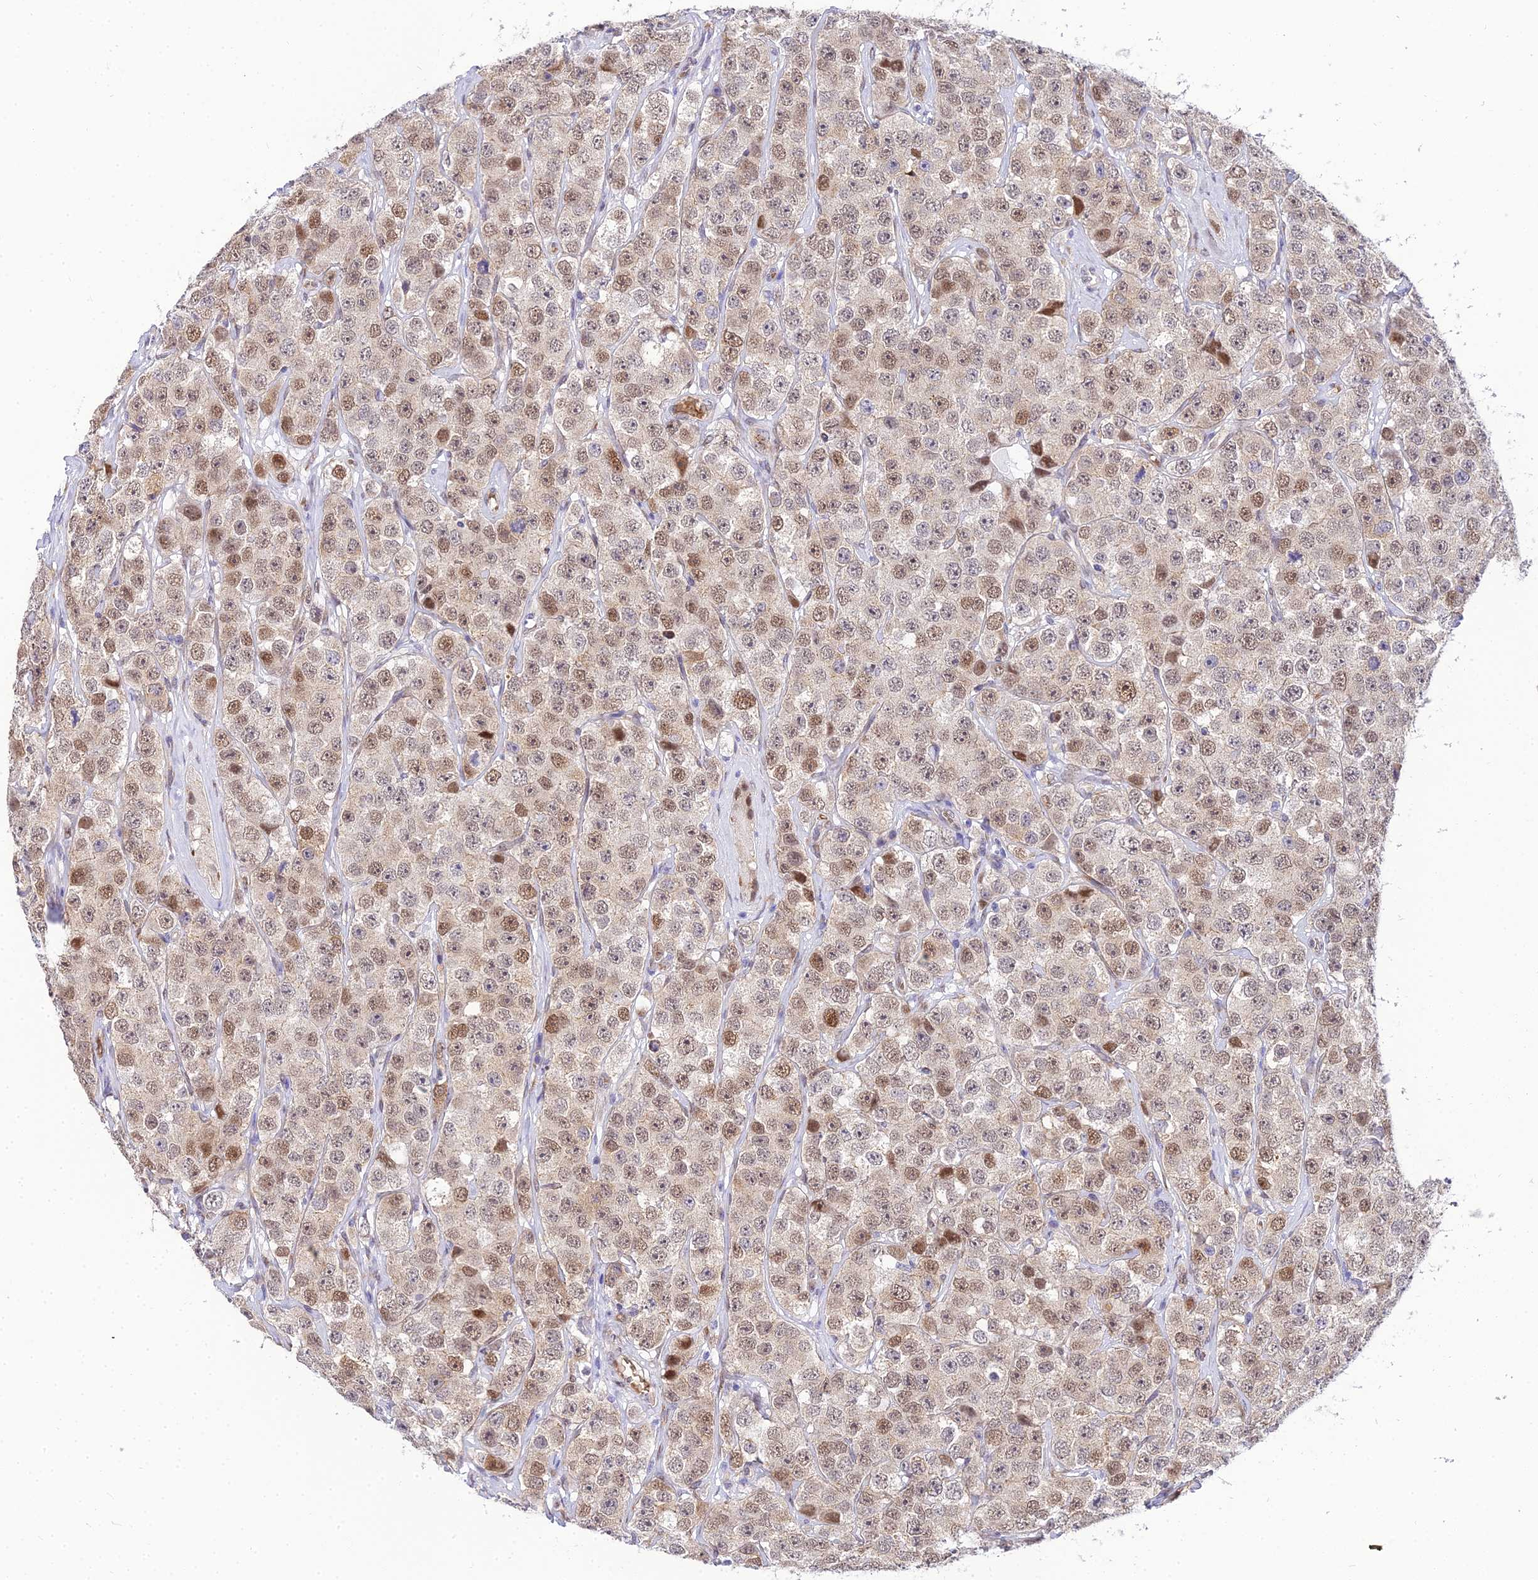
{"staining": {"intensity": "moderate", "quantity": ">75%", "location": "nuclear"}, "tissue": "testis cancer", "cell_type": "Tumor cells", "image_type": "cancer", "snomed": [{"axis": "morphology", "description": "Seminoma, NOS"}, {"axis": "topography", "description": "Testis"}], "caption": "Testis seminoma stained with a protein marker demonstrates moderate staining in tumor cells.", "gene": "BCL9", "patient": {"sex": "male", "age": 28}}